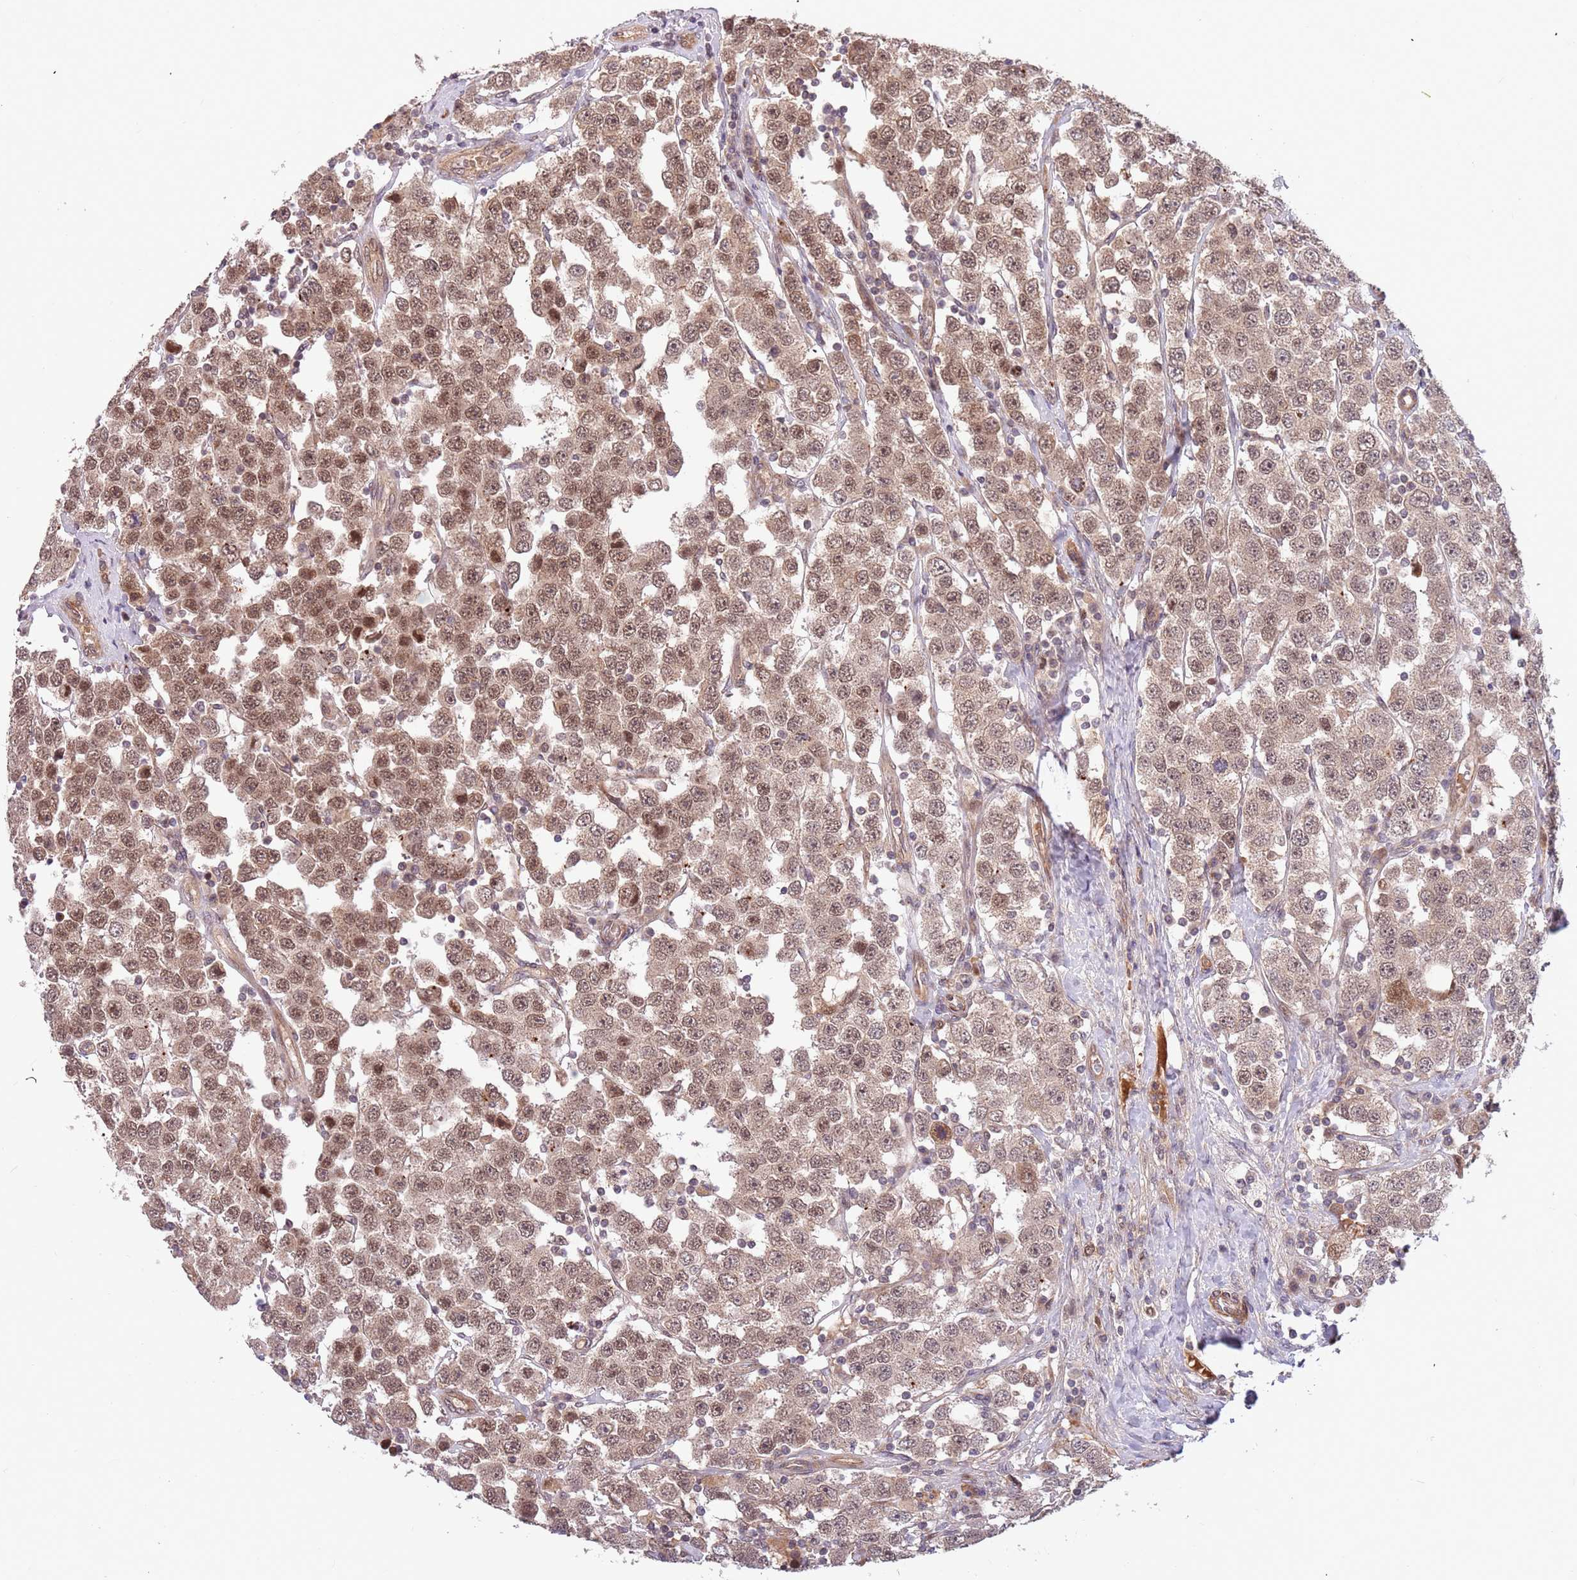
{"staining": {"intensity": "weak", "quantity": ">75%", "location": "nuclear"}, "tissue": "testis cancer", "cell_type": "Tumor cells", "image_type": "cancer", "snomed": [{"axis": "morphology", "description": "Seminoma, NOS"}, {"axis": "topography", "description": "Testis"}], "caption": "IHC (DAB) staining of testis cancer (seminoma) reveals weak nuclear protein expression in about >75% of tumor cells.", "gene": "HAUS3", "patient": {"sex": "male", "age": 28}}